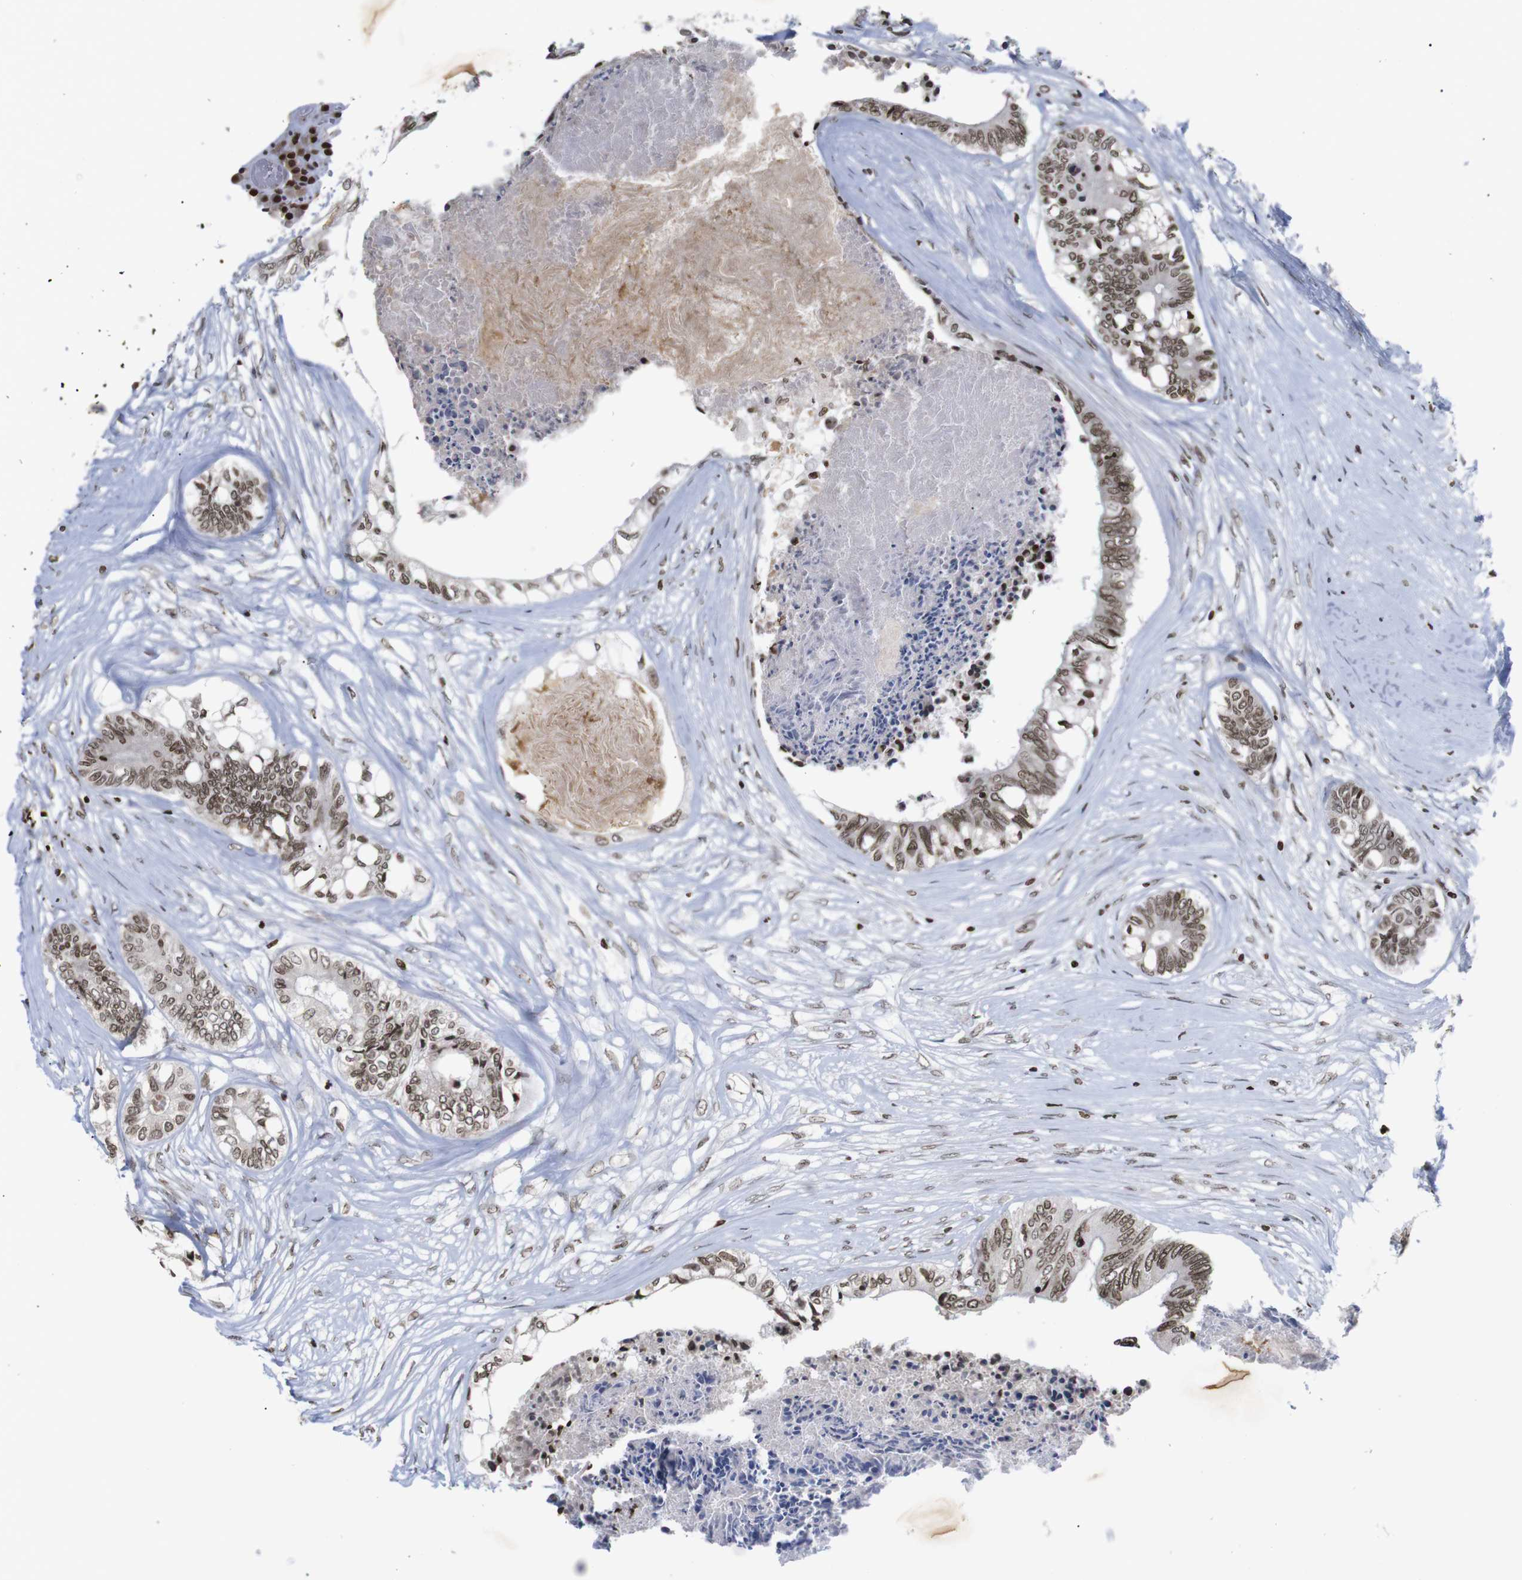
{"staining": {"intensity": "moderate", "quantity": ">75%", "location": "nuclear"}, "tissue": "colorectal cancer", "cell_type": "Tumor cells", "image_type": "cancer", "snomed": [{"axis": "morphology", "description": "Adenocarcinoma, NOS"}, {"axis": "topography", "description": "Rectum"}], "caption": "An image showing moderate nuclear positivity in about >75% of tumor cells in colorectal cancer, as visualized by brown immunohistochemical staining.", "gene": "ETV5", "patient": {"sex": "male", "age": 63}}